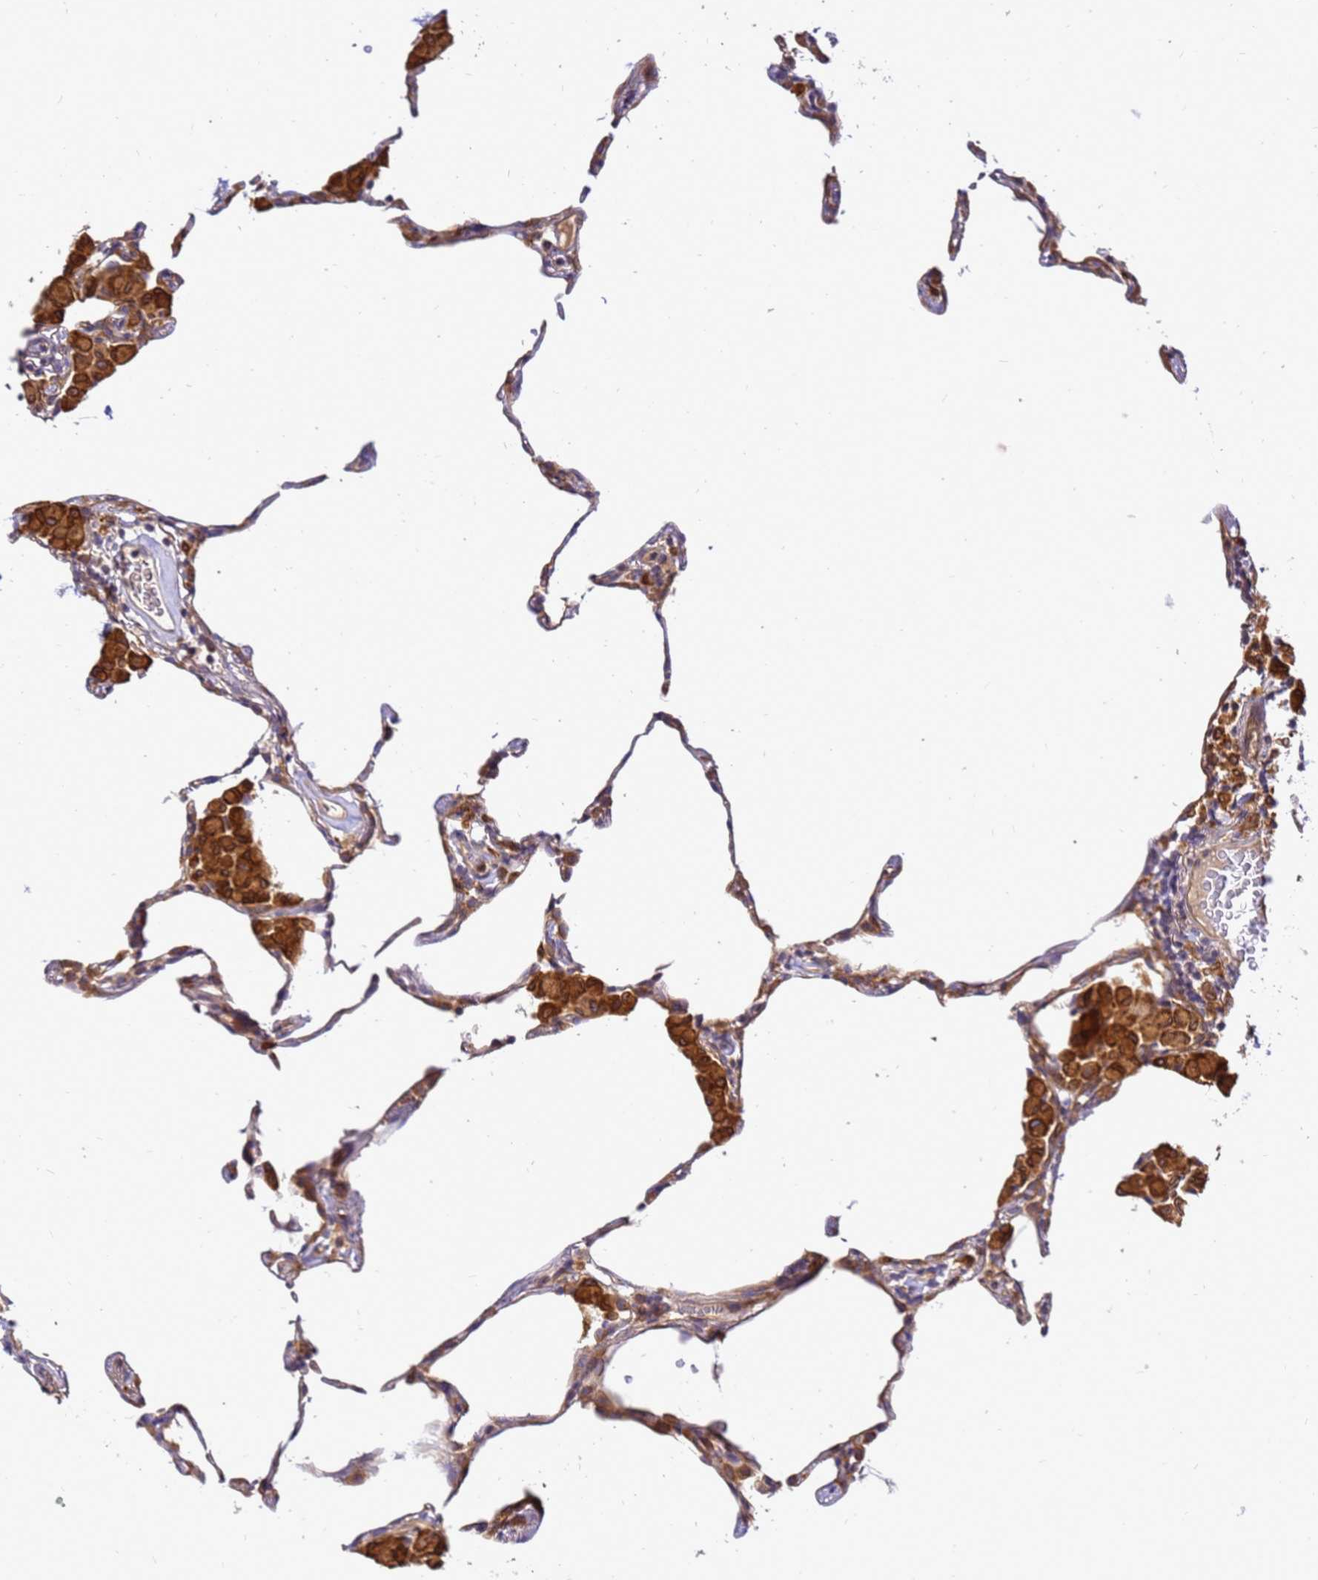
{"staining": {"intensity": "moderate", "quantity": "25%-75%", "location": "cytoplasmic/membranous"}, "tissue": "lung", "cell_type": "Alveolar cells", "image_type": "normal", "snomed": [{"axis": "morphology", "description": "Normal tissue, NOS"}, {"axis": "topography", "description": "Lung"}], "caption": "This micrograph reveals immunohistochemistry (IHC) staining of normal lung, with medium moderate cytoplasmic/membranous positivity in about 25%-75% of alveolar cells.", "gene": "ADPGK", "patient": {"sex": "female", "age": 57}}